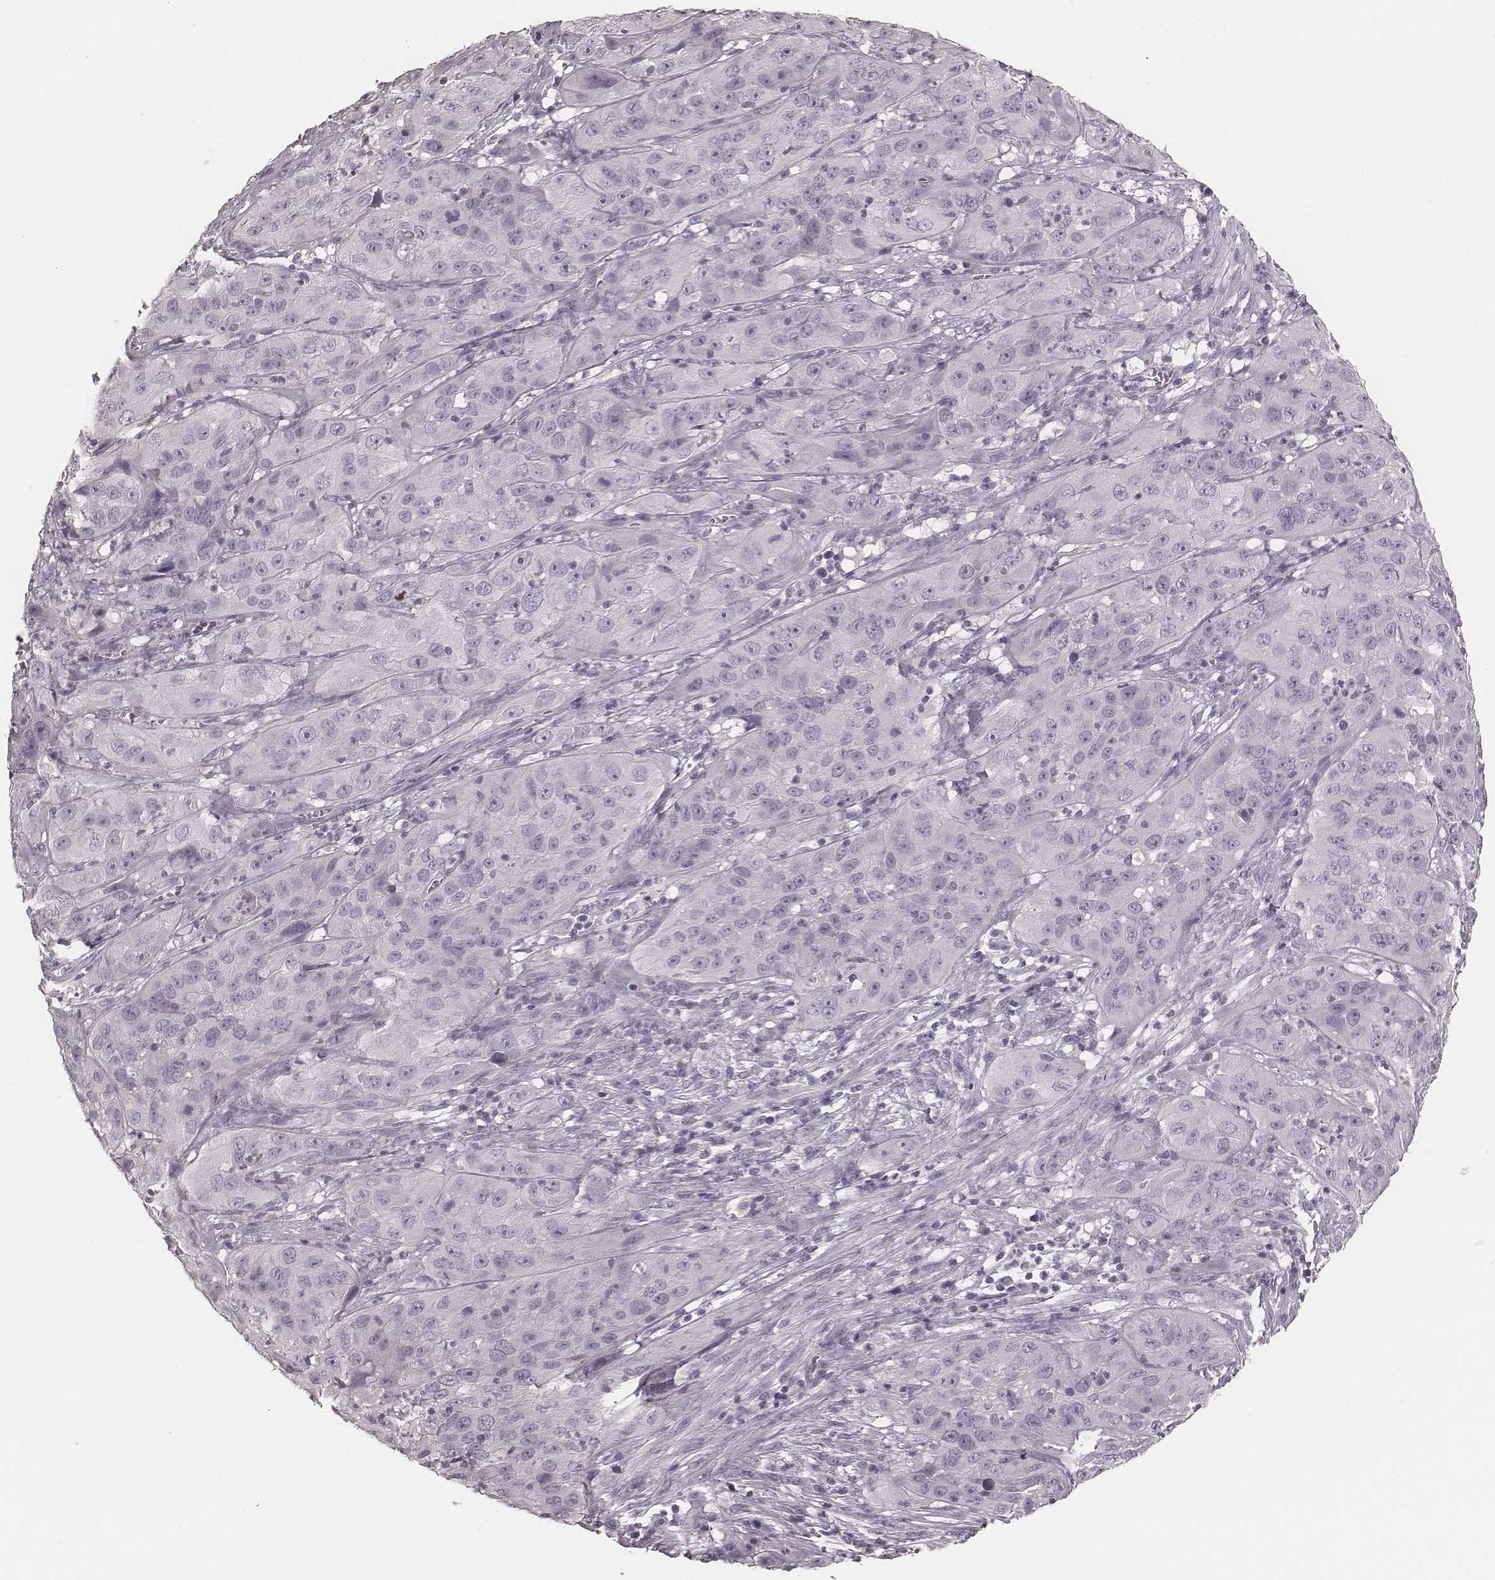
{"staining": {"intensity": "negative", "quantity": "none", "location": "none"}, "tissue": "cervical cancer", "cell_type": "Tumor cells", "image_type": "cancer", "snomed": [{"axis": "morphology", "description": "Squamous cell carcinoma, NOS"}, {"axis": "topography", "description": "Cervix"}], "caption": "Cervical cancer (squamous cell carcinoma) stained for a protein using immunohistochemistry shows no expression tumor cells.", "gene": "SMIM24", "patient": {"sex": "female", "age": 32}}